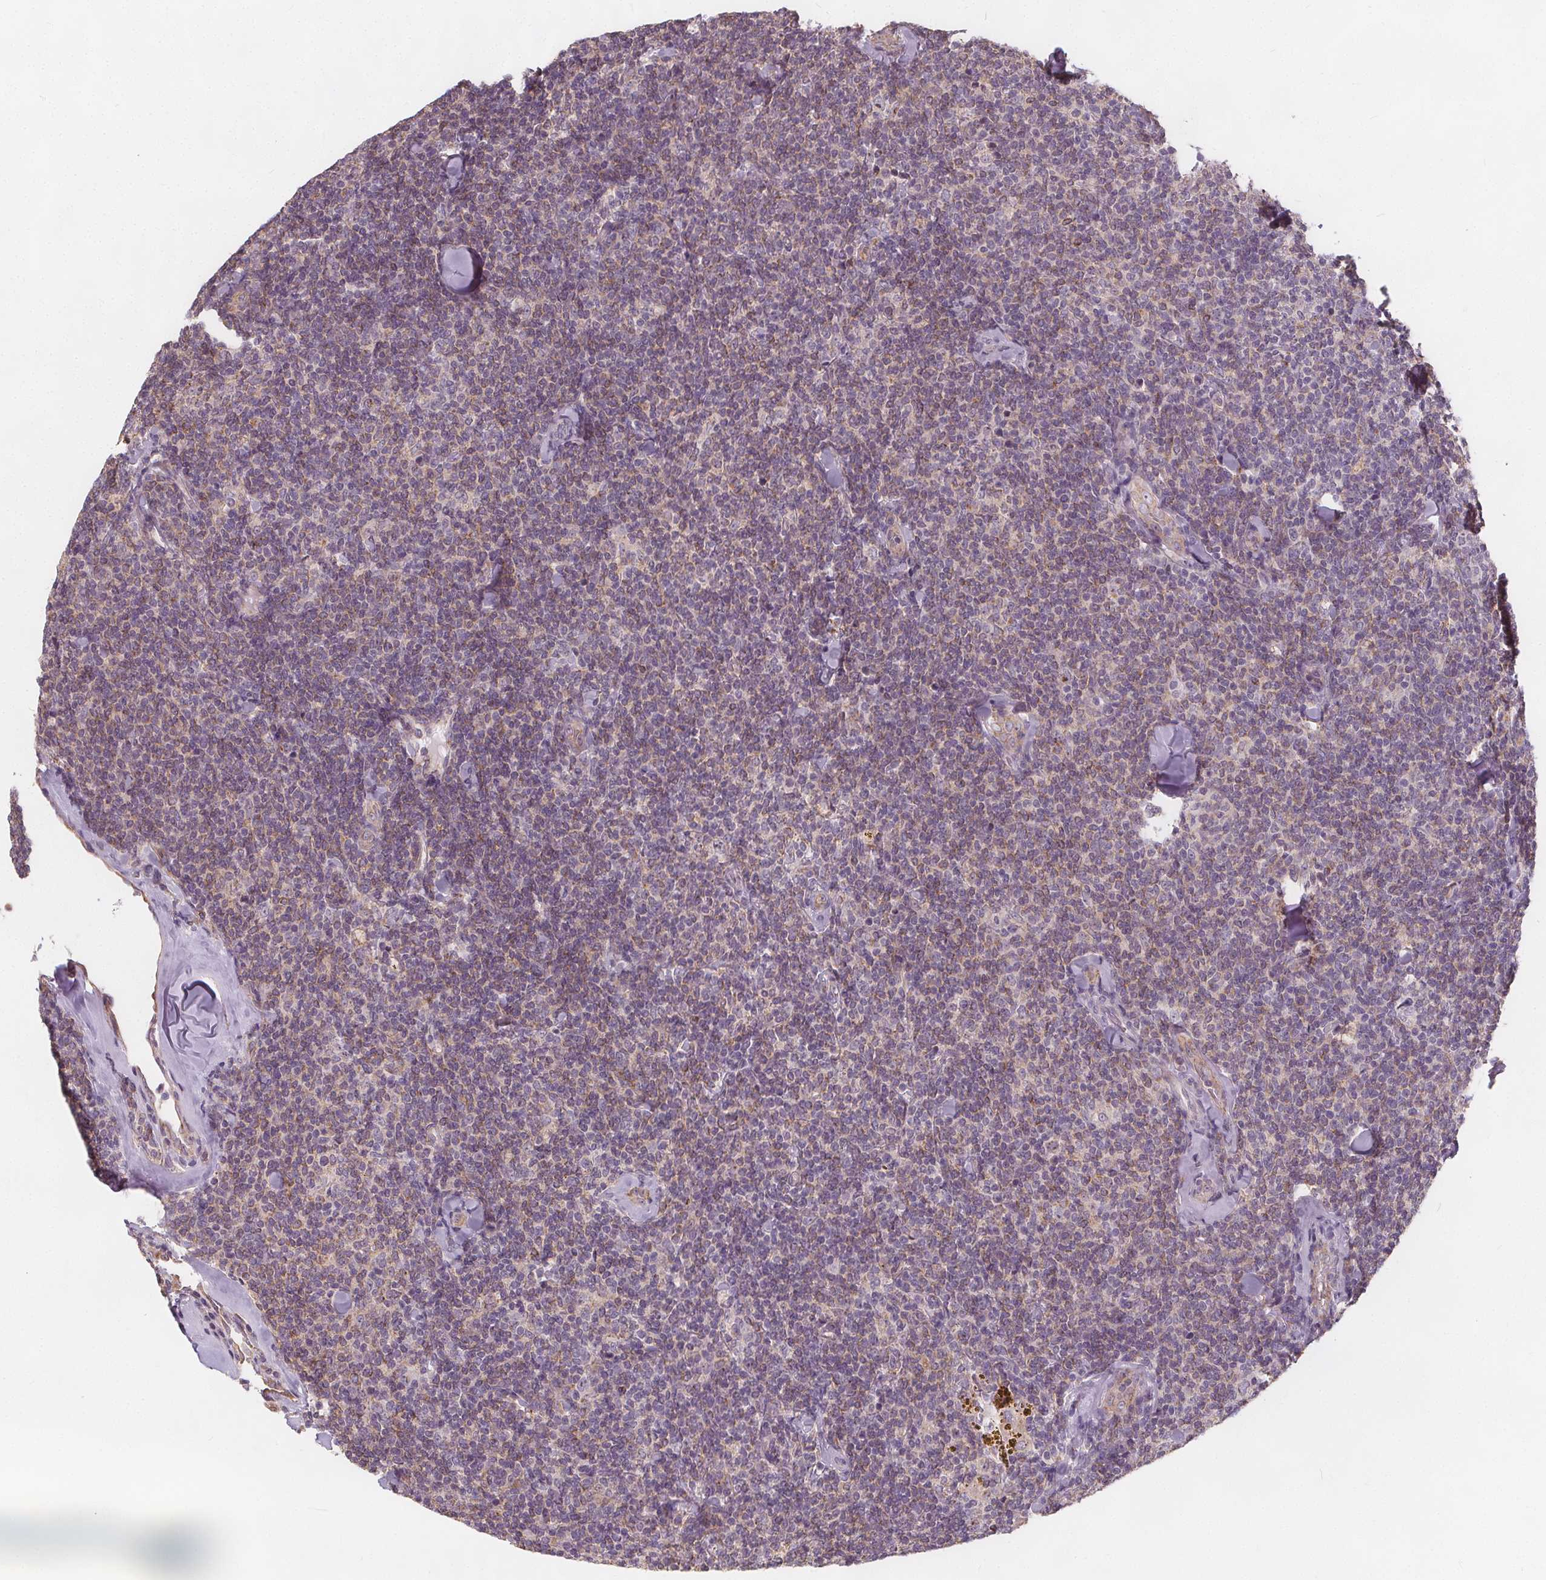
{"staining": {"intensity": "weak", "quantity": "<25%", "location": "cytoplasmic/membranous"}, "tissue": "lymphoma", "cell_type": "Tumor cells", "image_type": "cancer", "snomed": [{"axis": "morphology", "description": "Malignant lymphoma, non-Hodgkin's type, Low grade"}, {"axis": "topography", "description": "Lymph node"}], "caption": "Low-grade malignant lymphoma, non-Hodgkin's type stained for a protein using immunohistochemistry (IHC) displays no expression tumor cells.", "gene": "DRC3", "patient": {"sex": "female", "age": 56}}